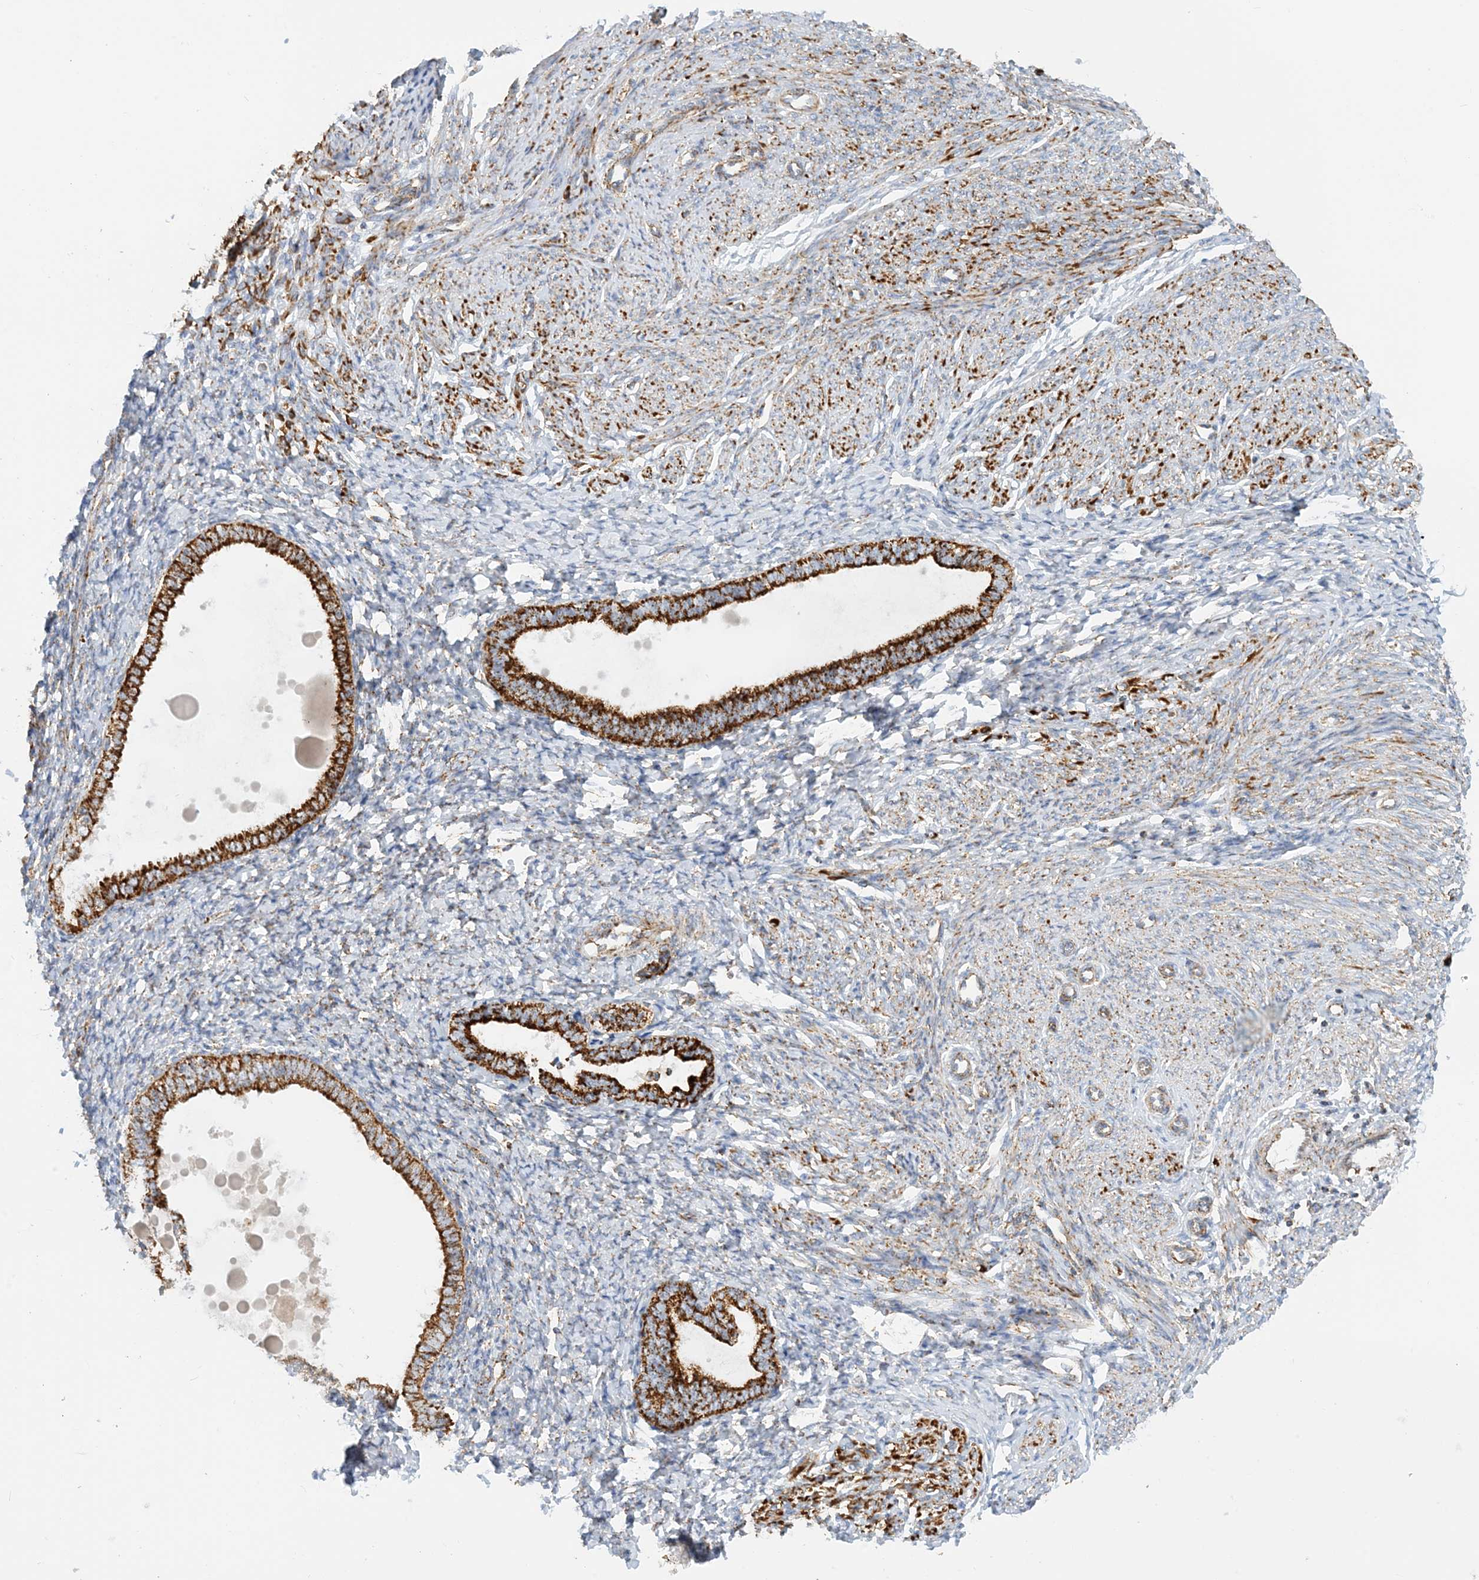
{"staining": {"intensity": "moderate", "quantity": "25%-75%", "location": "cytoplasmic/membranous"}, "tissue": "endometrium", "cell_type": "Cells in endometrial stroma", "image_type": "normal", "snomed": [{"axis": "morphology", "description": "Normal tissue, NOS"}, {"axis": "topography", "description": "Endometrium"}], "caption": "Cells in endometrial stroma demonstrate moderate cytoplasmic/membranous expression in approximately 25%-75% of cells in benign endometrium. Using DAB (3,3'-diaminobenzidine) (brown) and hematoxylin (blue) stains, captured at high magnification using brightfield microscopy.", "gene": "COA3", "patient": {"sex": "female", "age": 72}}